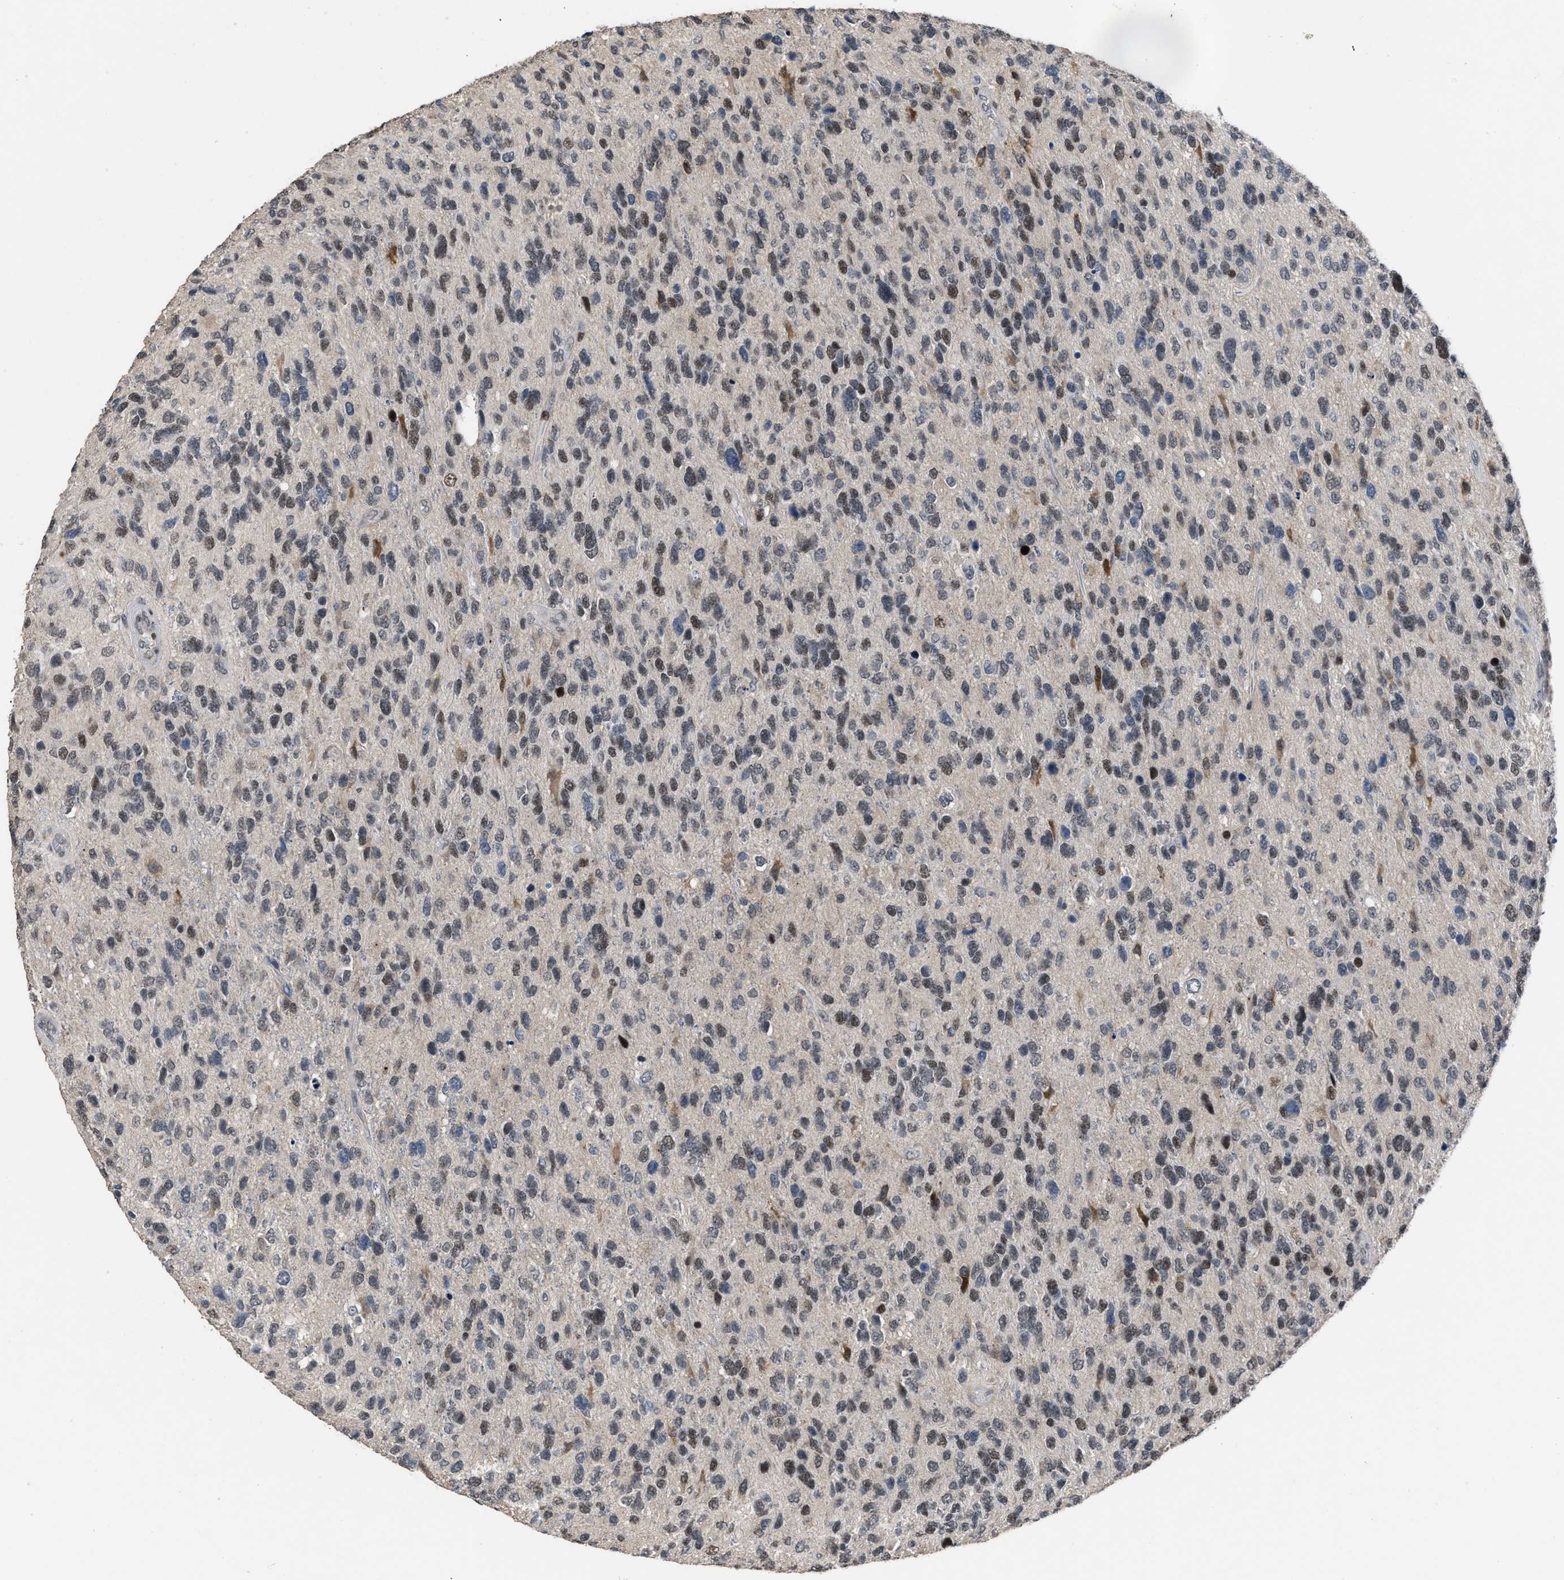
{"staining": {"intensity": "strong", "quantity": "<25%", "location": "nuclear"}, "tissue": "glioma", "cell_type": "Tumor cells", "image_type": "cancer", "snomed": [{"axis": "morphology", "description": "Glioma, malignant, High grade"}, {"axis": "topography", "description": "Brain"}], "caption": "The histopathology image reveals a brown stain indicating the presence of a protein in the nuclear of tumor cells in malignant glioma (high-grade).", "gene": "SETDB1", "patient": {"sex": "female", "age": 58}}